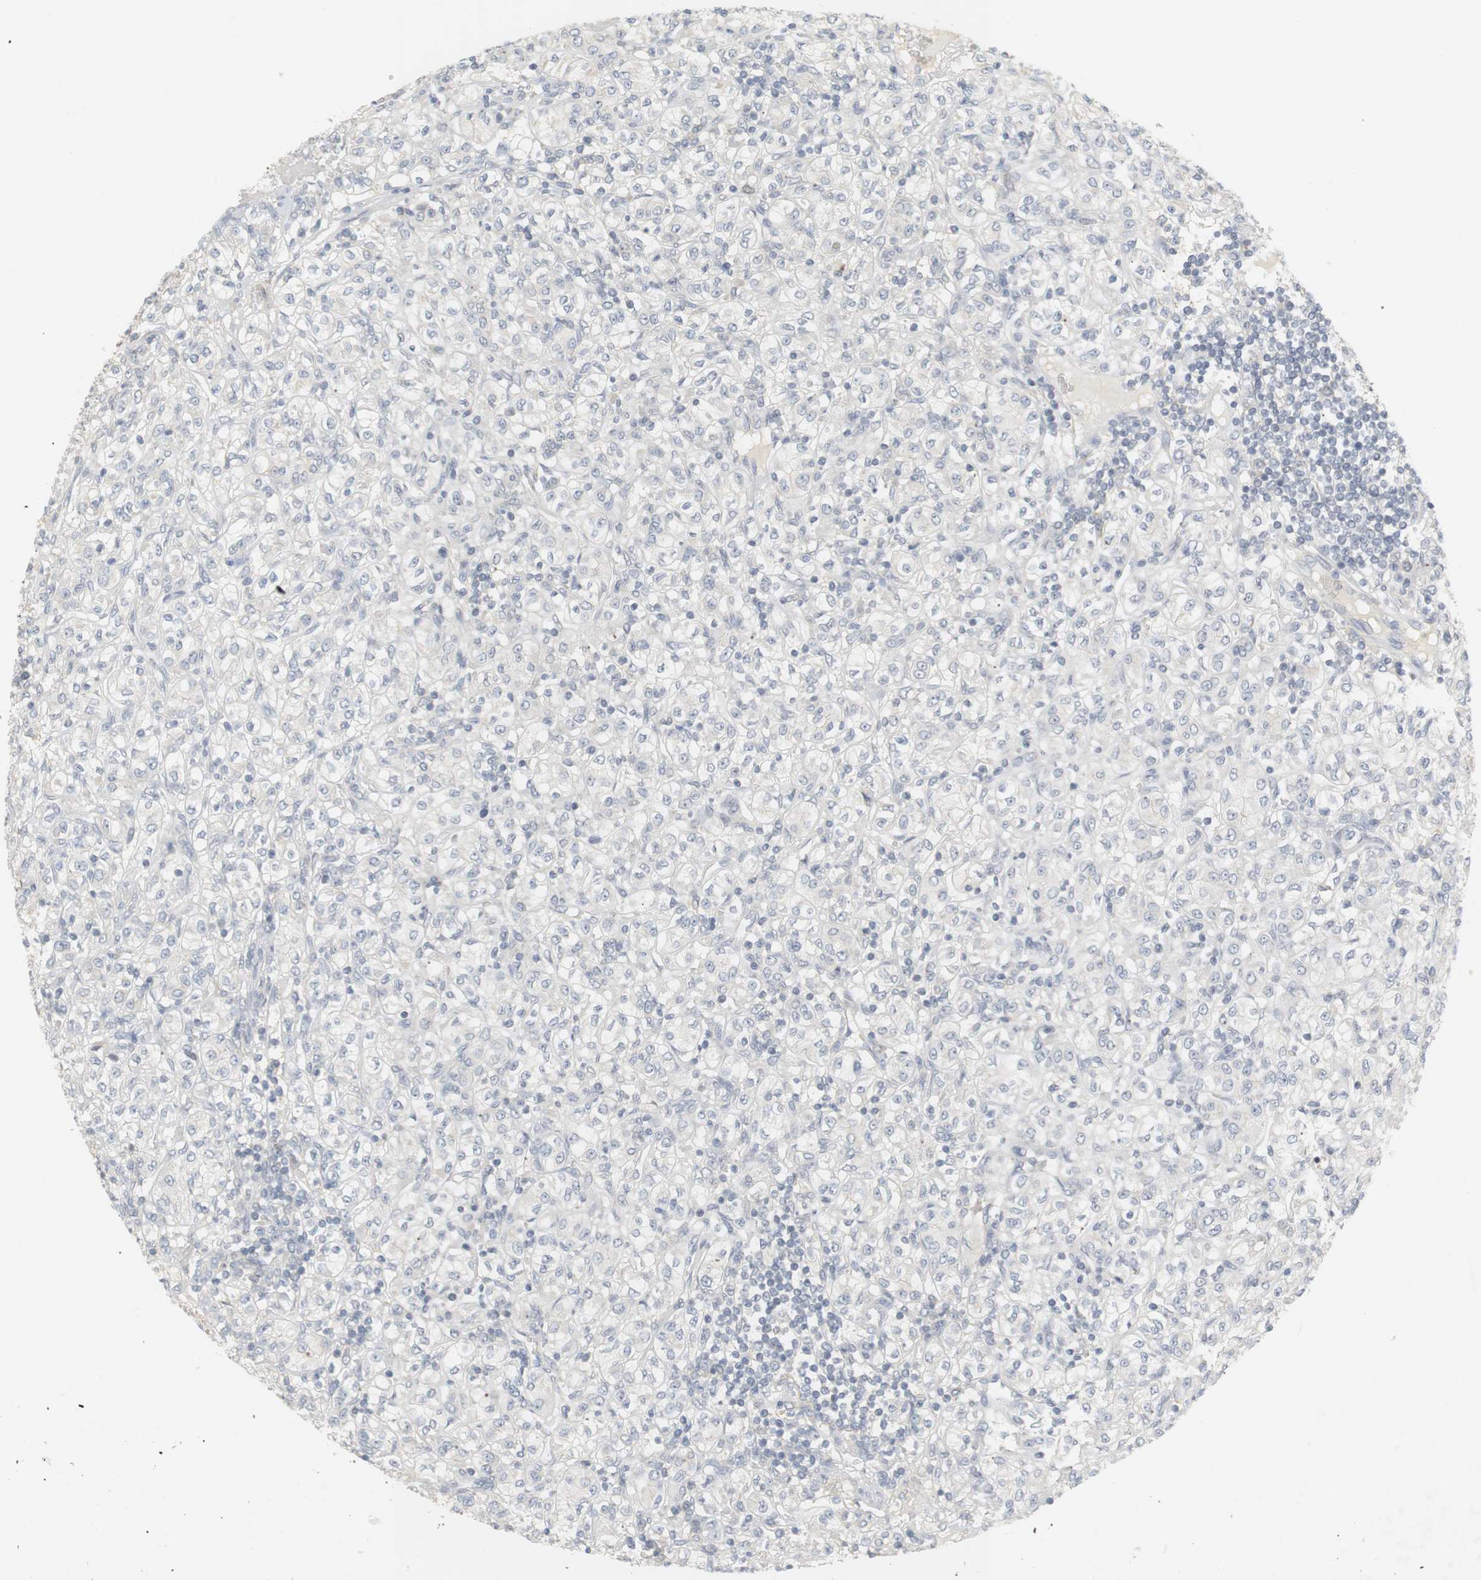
{"staining": {"intensity": "negative", "quantity": "none", "location": "none"}, "tissue": "renal cancer", "cell_type": "Tumor cells", "image_type": "cancer", "snomed": [{"axis": "morphology", "description": "Adenocarcinoma, NOS"}, {"axis": "topography", "description": "Kidney"}], "caption": "Tumor cells show no significant protein expression in renal adenocarcinoma.", "gene": "RTN3", "patient": {"sex": "male", "age": 77}}